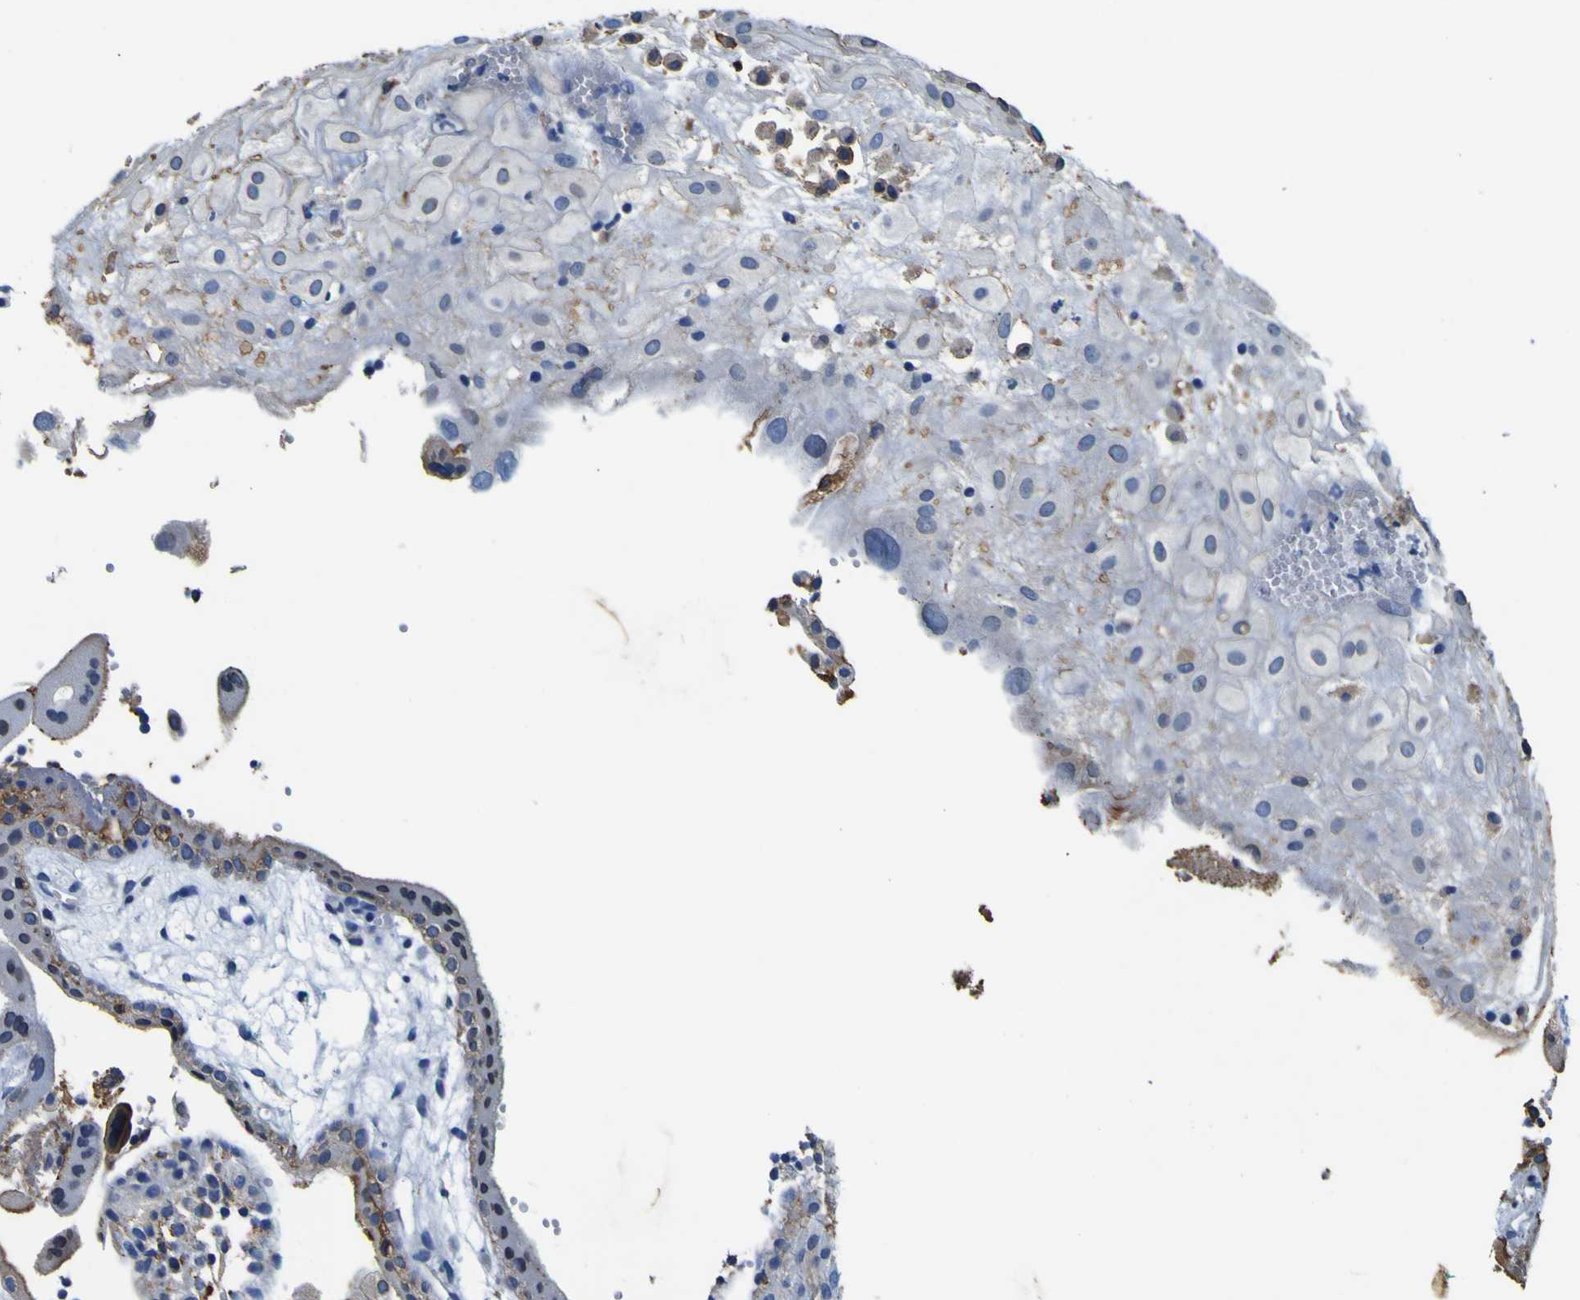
{"staining": {"intensity": "moderate", "quantity": "<25%", "location": "cytoplasmic/membranous"}, "tissue": "placenta", "cell_type": "Decidual cells", "image_type": "normal", "snomed": [{"axis": "morphology", "description": "Normal tissue, NOS"}, {"axis": "topography", "description": "Placenta"}], "caption": "Protein staining of benign placenta demonstrates moderate cytoplasmic/membranous expression in approximately <25% of decidual cells.", "gene": "PXDN", "patient": {"sex": "female", "age": 18}}